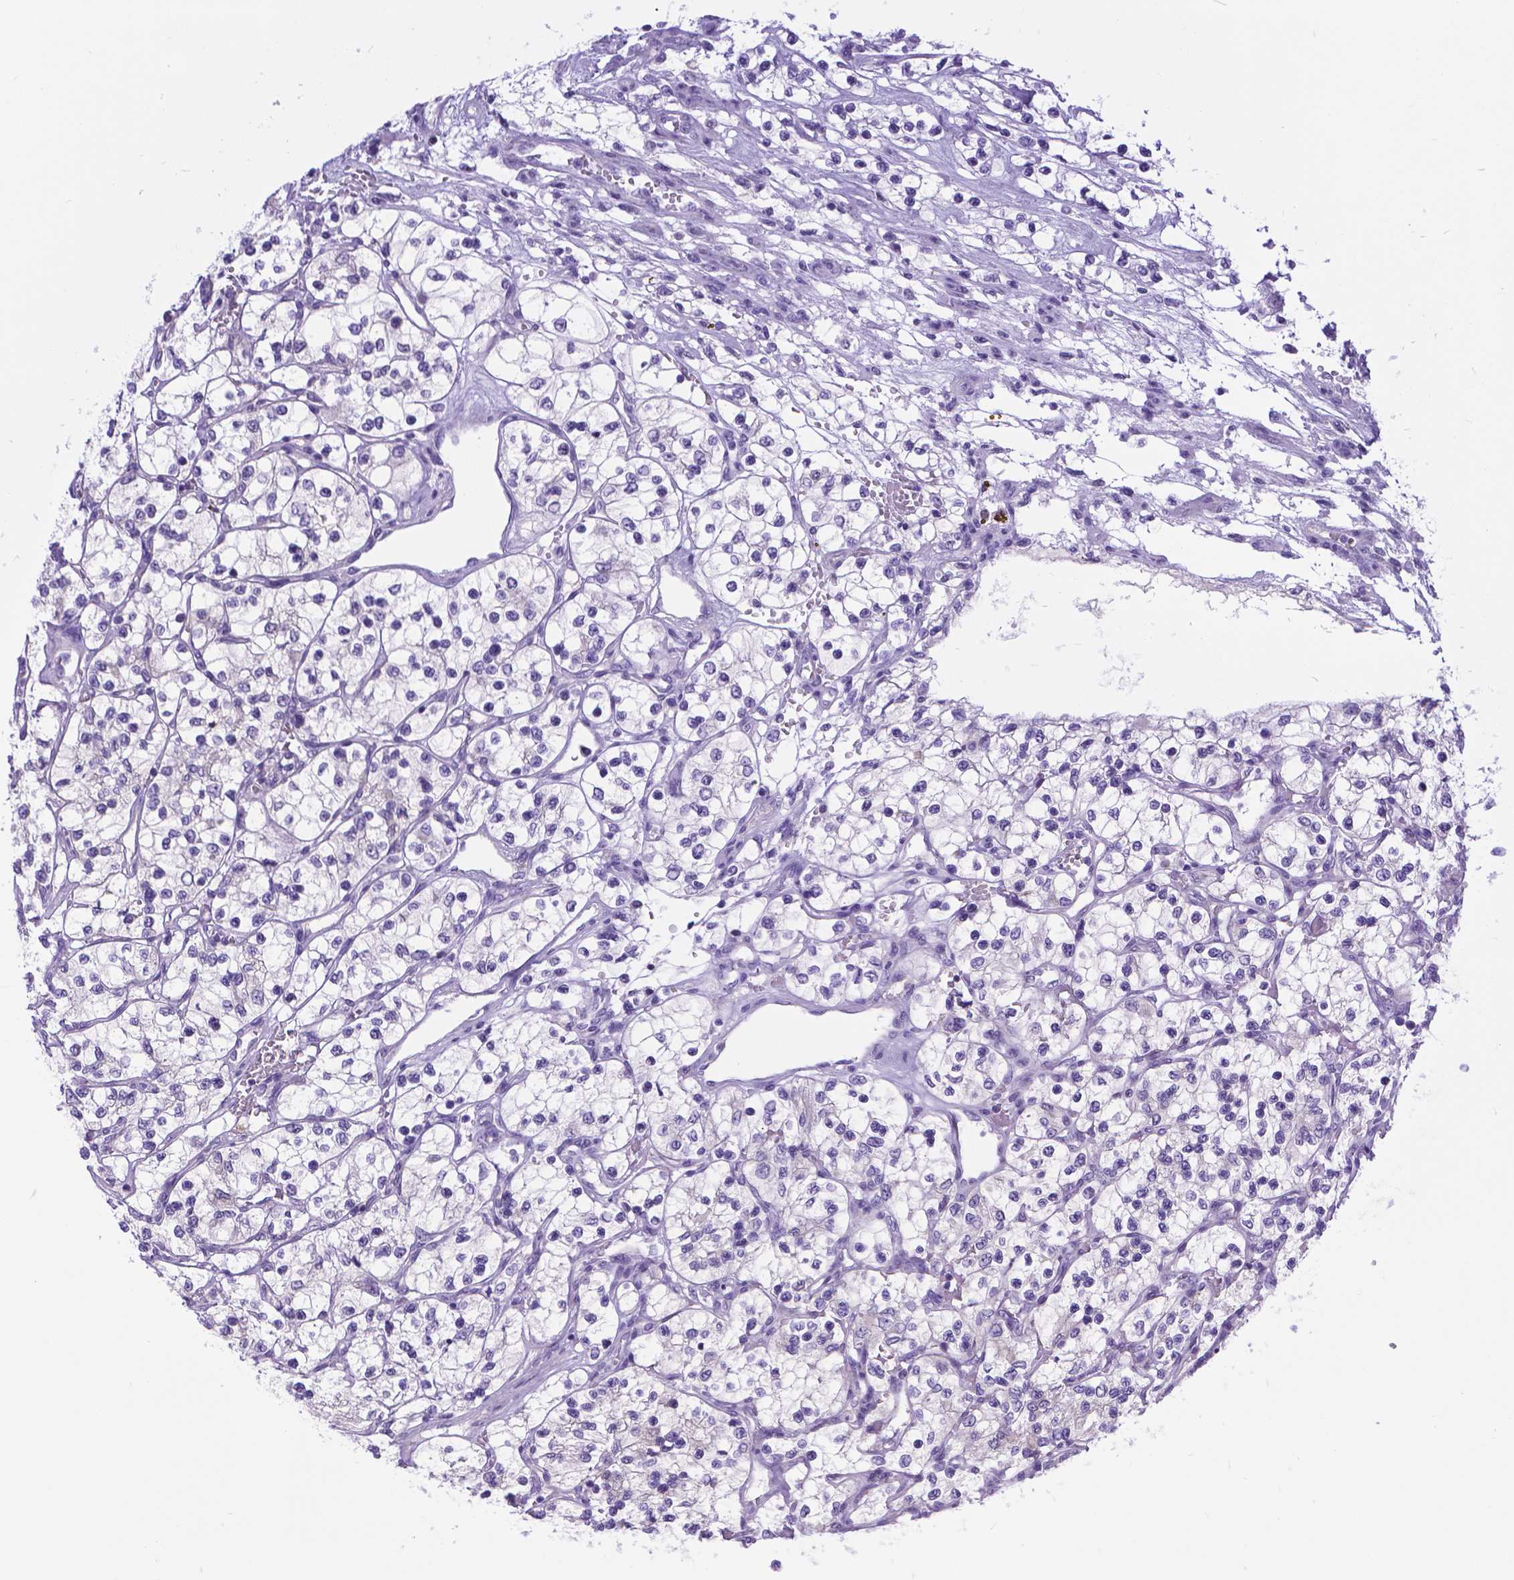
{"staining": {"intensity": "negative", "quantity": "none", "location": "none"}, "tissue": "renal cancer", "cell_type": "Tumor cells", "image_type": "cancer", "snomed": [{"axis": "morphology", "description": "Adenocarcinoma, NOS"}, {"axis": "topography", "description": "Kidney"}], "caption": "Renal adenocarcinoma was stained to show a protein in brown. There is no significant positivity in tumor cells.", "gene": "TTLL6", "patient": {"sex": "female", "age": 69}}